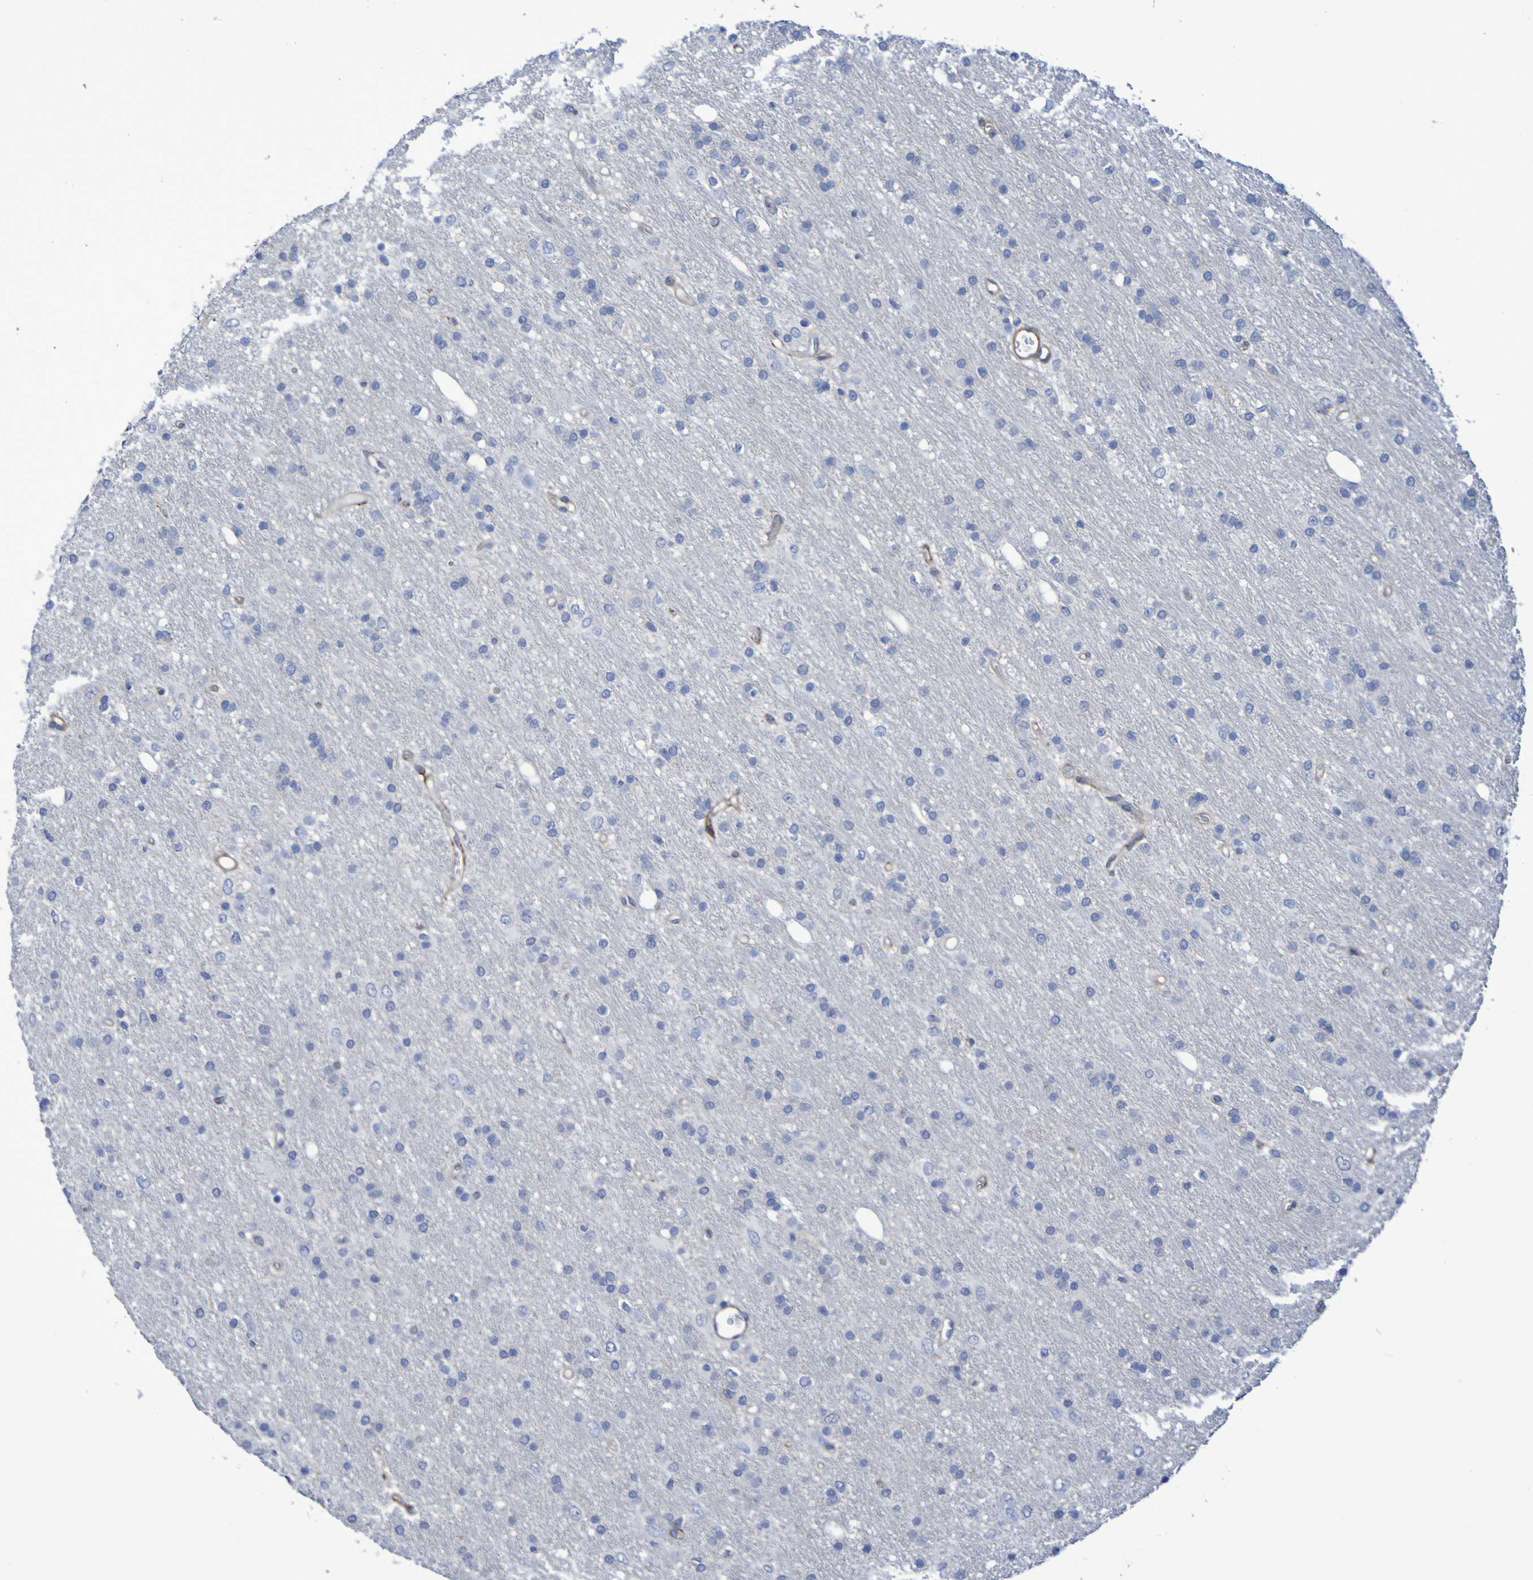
{"staining": {"intensity": "negative", "quantity": "none", "location": "none"}, "tissue": "glioma", "cell_type": "Tumor cells", "image_type": "cancer", "snomed": [{"axis": "morphology", "description": "Glioma, malignant, Low grade"}, {"axis": "topography", "description": "Brain"}], "caption": "Tumor cells show no significant protein staining in glioma. The staining is performed using DAB (3,3'-diaminobenzidine) brown chromogen with nuclei counter-stained in using hematoxylin.", "gene": "LPP", "patient": {"sex": "male", "age": 77}}